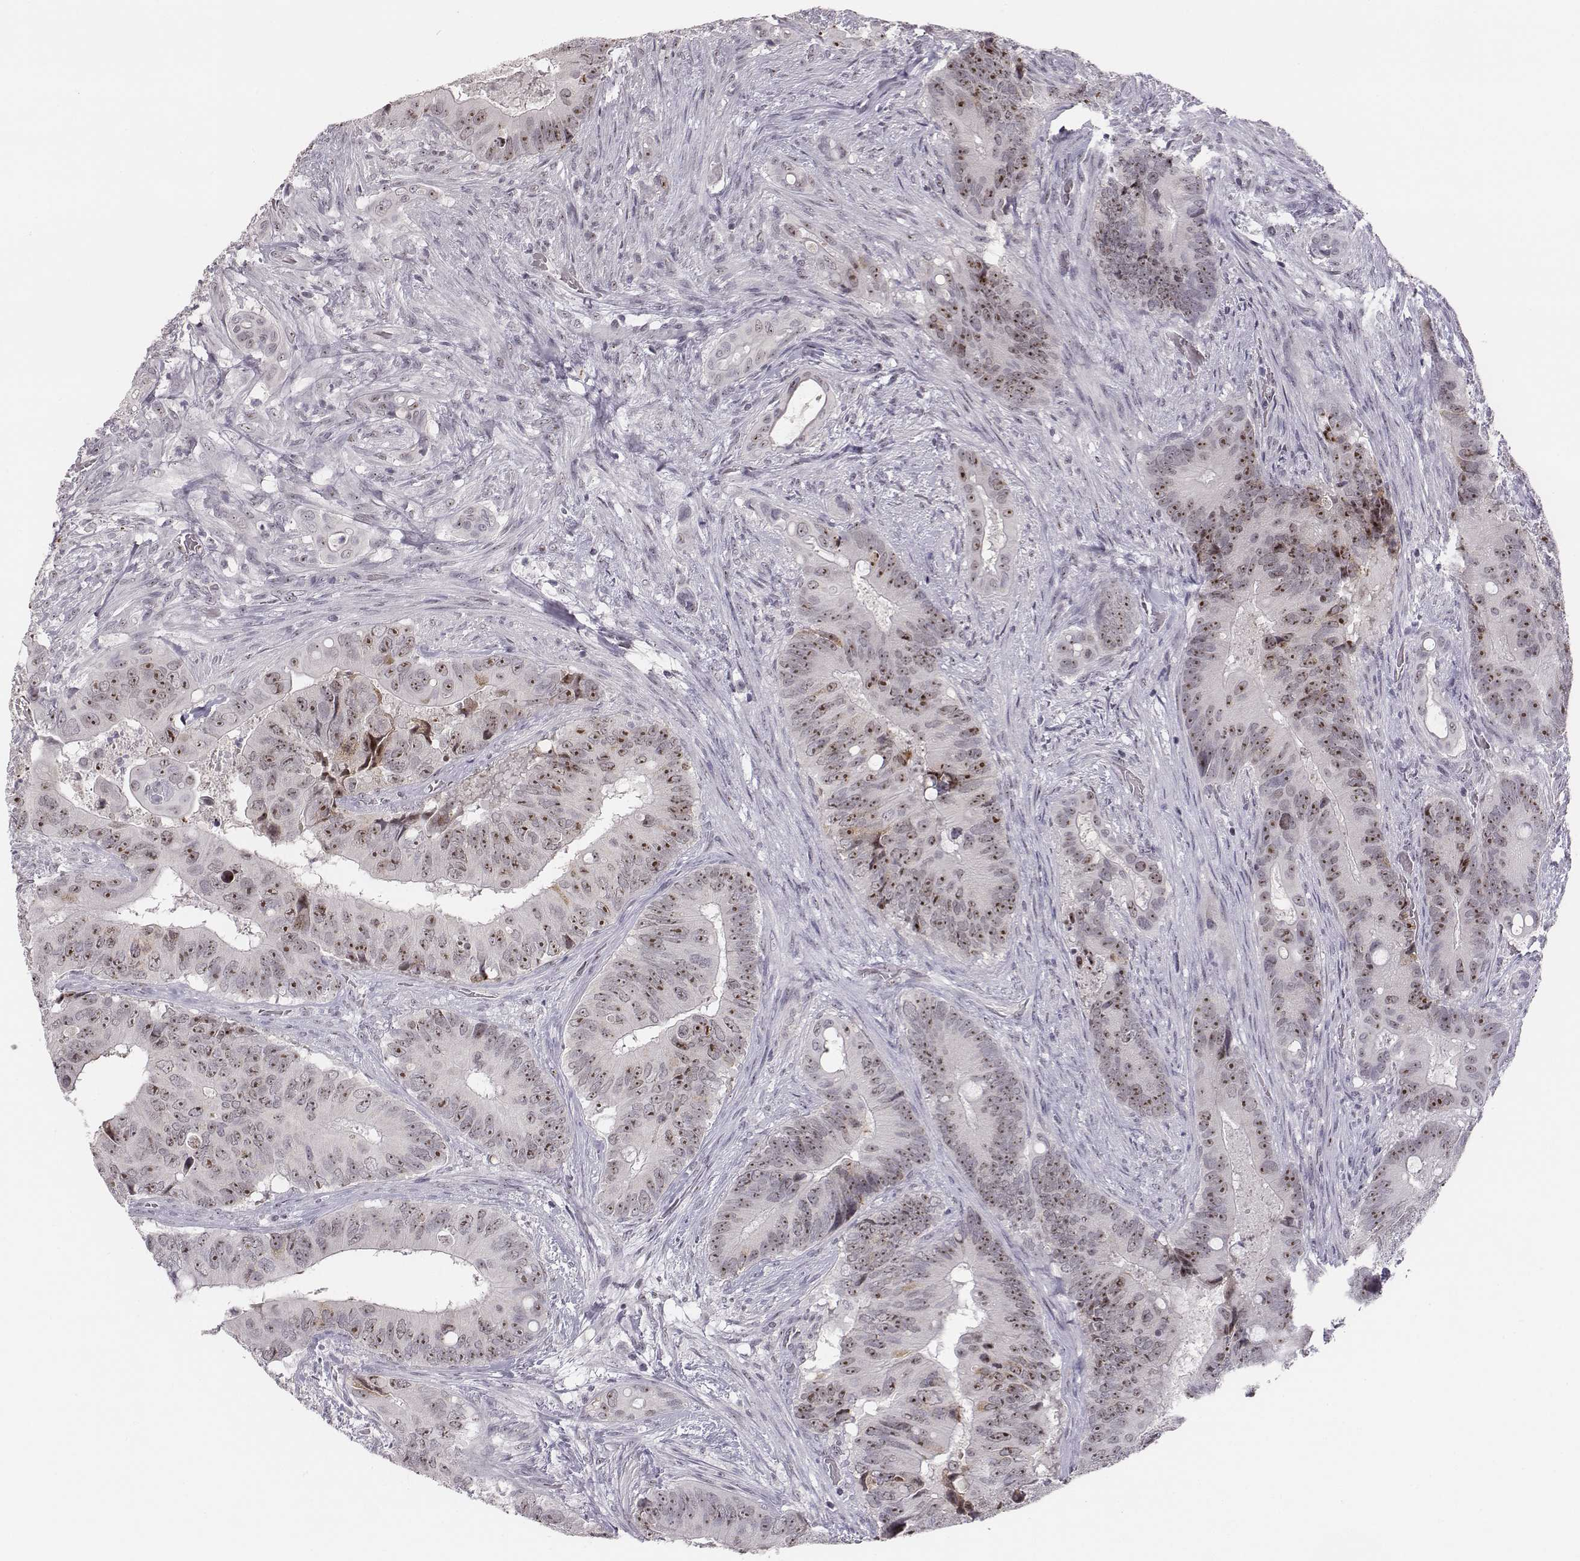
{"staining": {"intensity": "strong", "quantity": ">75%", "location": "nuclear"}, "tissue": "colorectal cancer", "cell_type": "Tumor cells", "image_type": "cancer", "snomed": [{"axis": "morphology", "description": "Adenocarcinoma, NOS"}, {"axis": "topography", "description": "Rectum"}], "caption": "DAB immunohistochemical staining of human colorectal cancer (adenocarcinoma) shows strong nuclear protein expression in about >75% of tumor cells.", "gene": "NIFK", "patient": {"sex": "male", "age": 78}}